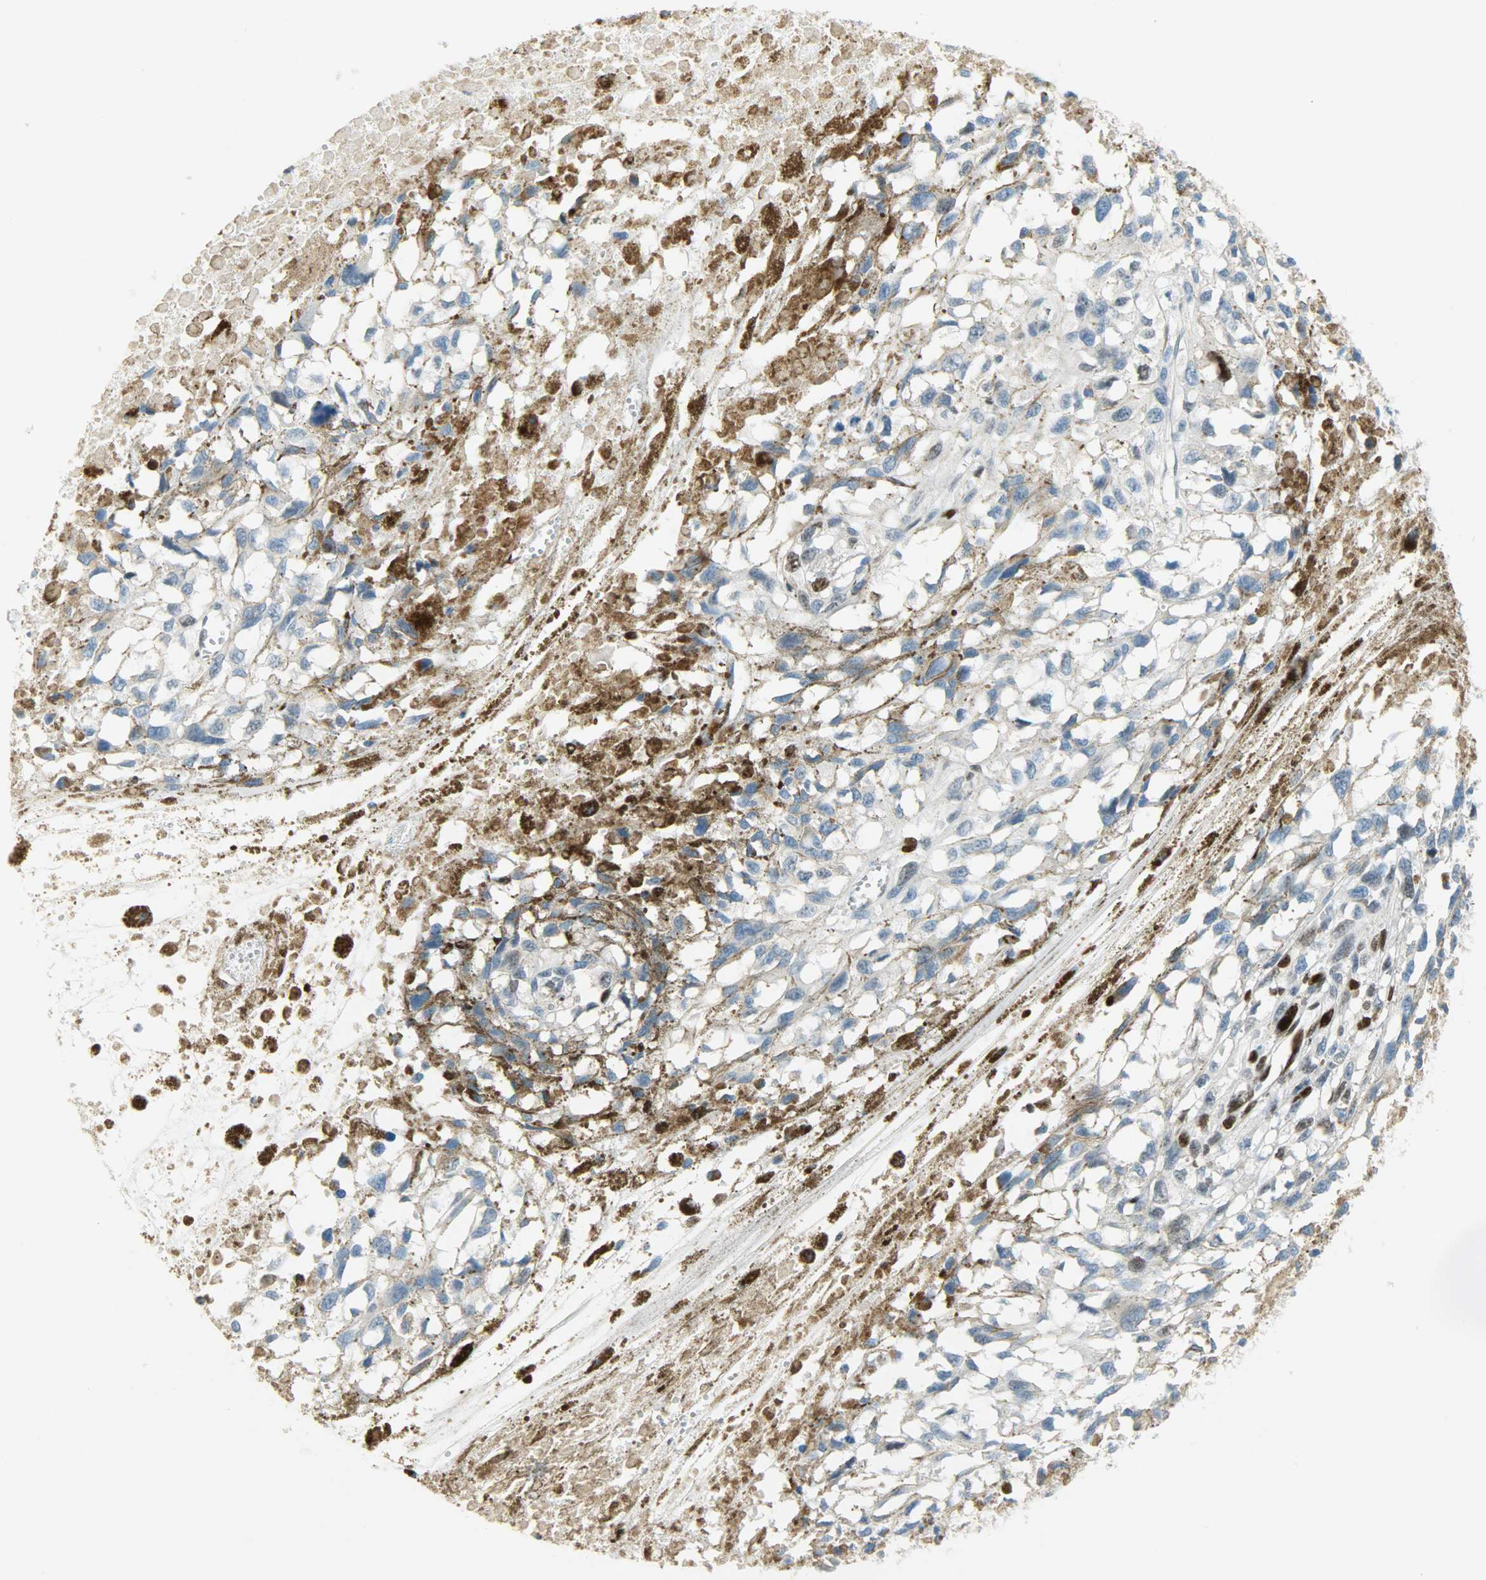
{"staining": {"intensity": "negative", "quantity": "none", "location": "none"}, "tissue": "melanoma", "cell_type": "Tumor cells", "image_type": "cancer", "snomed": [{"axis": "morphology", "description": "Malignant melanoma, Metastatic site"}, {"axis": "topography", "description": "Lymph node"}], "caption": "Immunohistochemistry histopathology image of human melanoma stained for a protein (brown), which demonstrates no positivity in tumor cells.", "gene": "JUNB", "patient": {"sex": "male", "age": 59}}